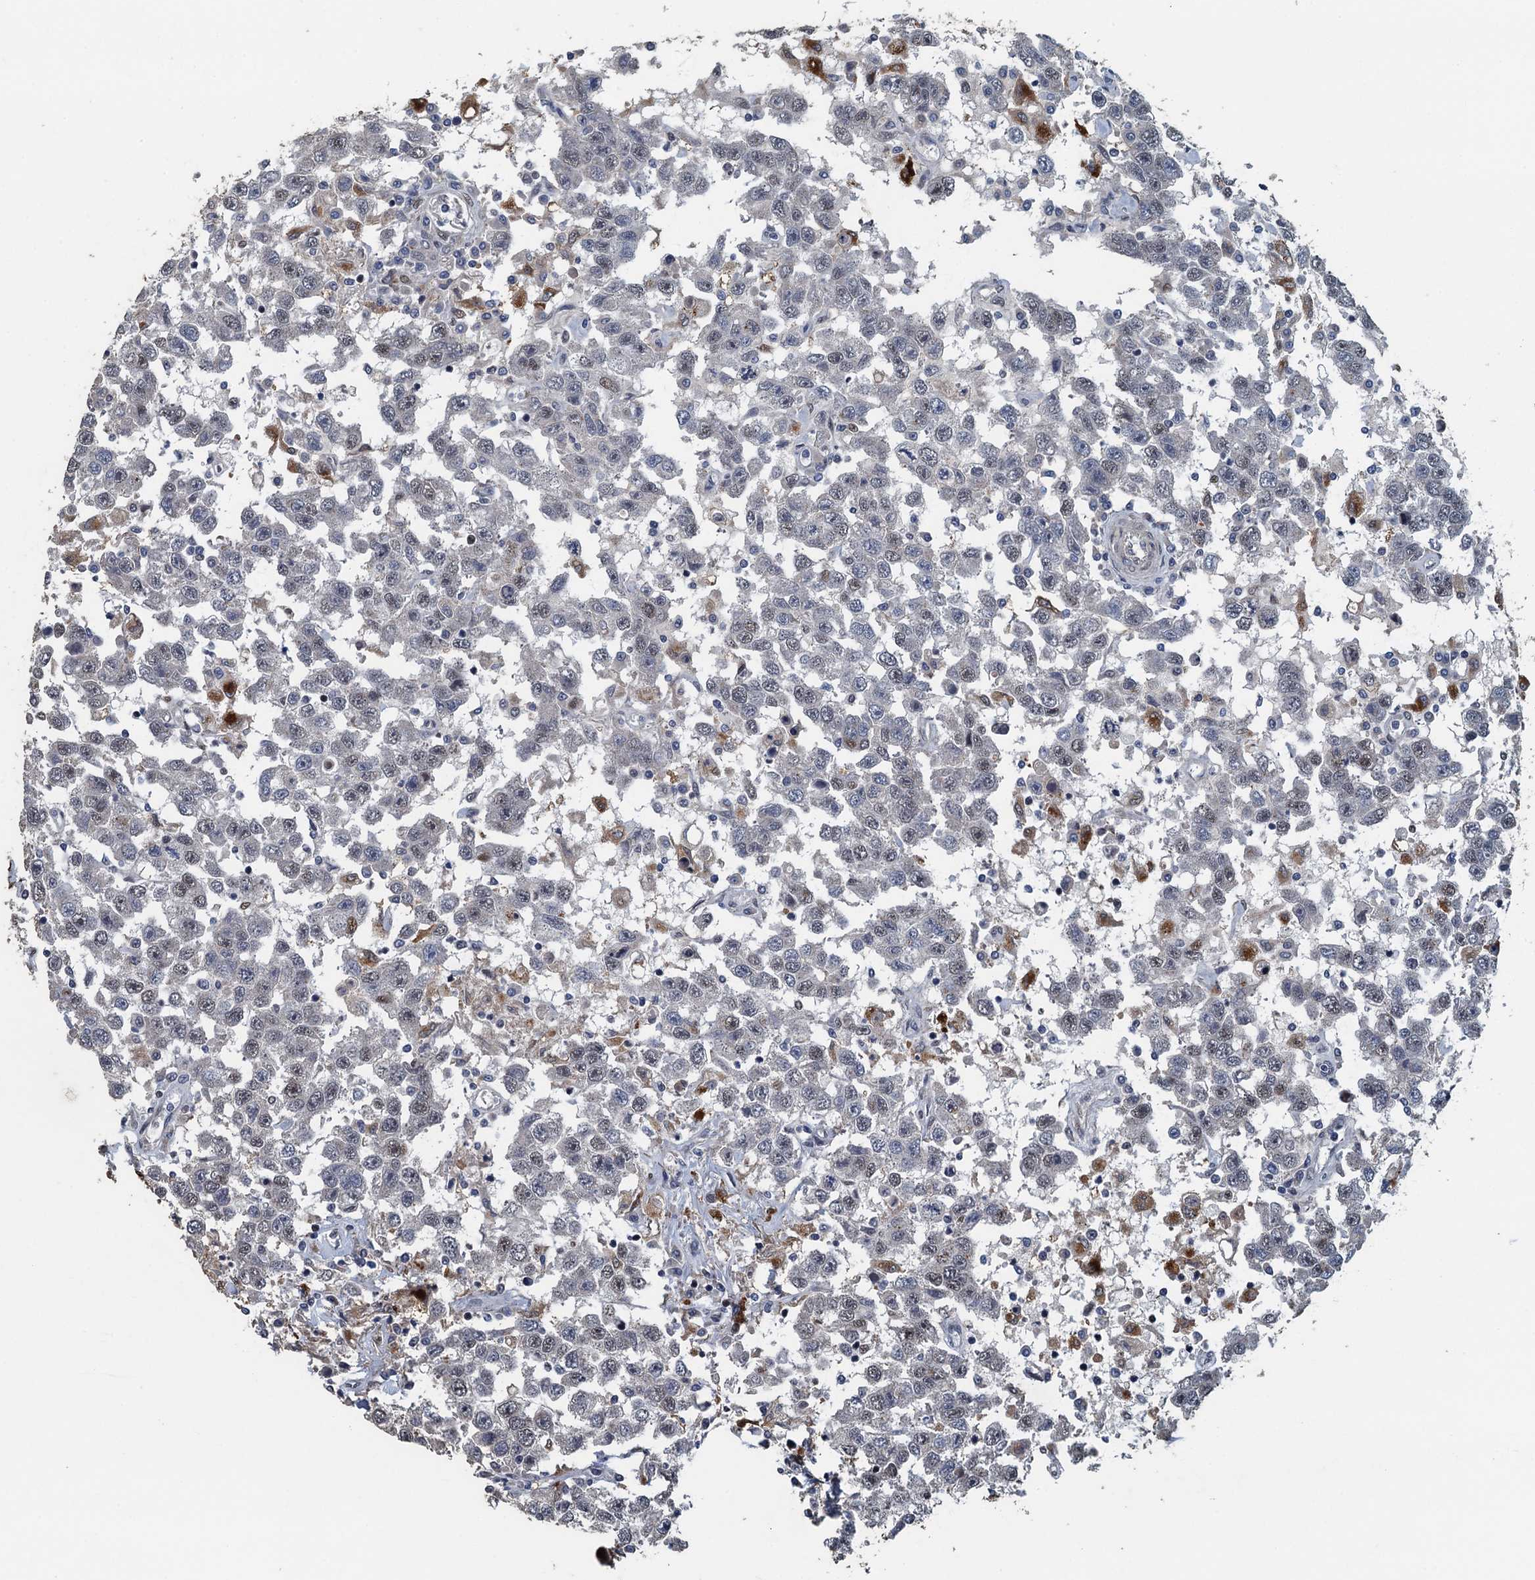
{"staining": {"intensity": "negative", "quantity": "none", "location": "none"}, "tissue": "testis cancer", "cell_type": "Tumor cells", "image_type": "cancer", "snomed": [{"axis": "morphology", "description": "Seminoma, NOS"}, {"axis": "topography", "description": "Testis"}], "caption": "Immunohistochemistry (IHC) micrograph of neoplastic tissue: testis seminoma stained with DAB exhibits no significant protein staining in tumor cells. (DAB (3,3'-diaminobenzidine) IHC, high magnification).", "gene": "AGRN", "patient": {"sex": "male", "age": 41}}